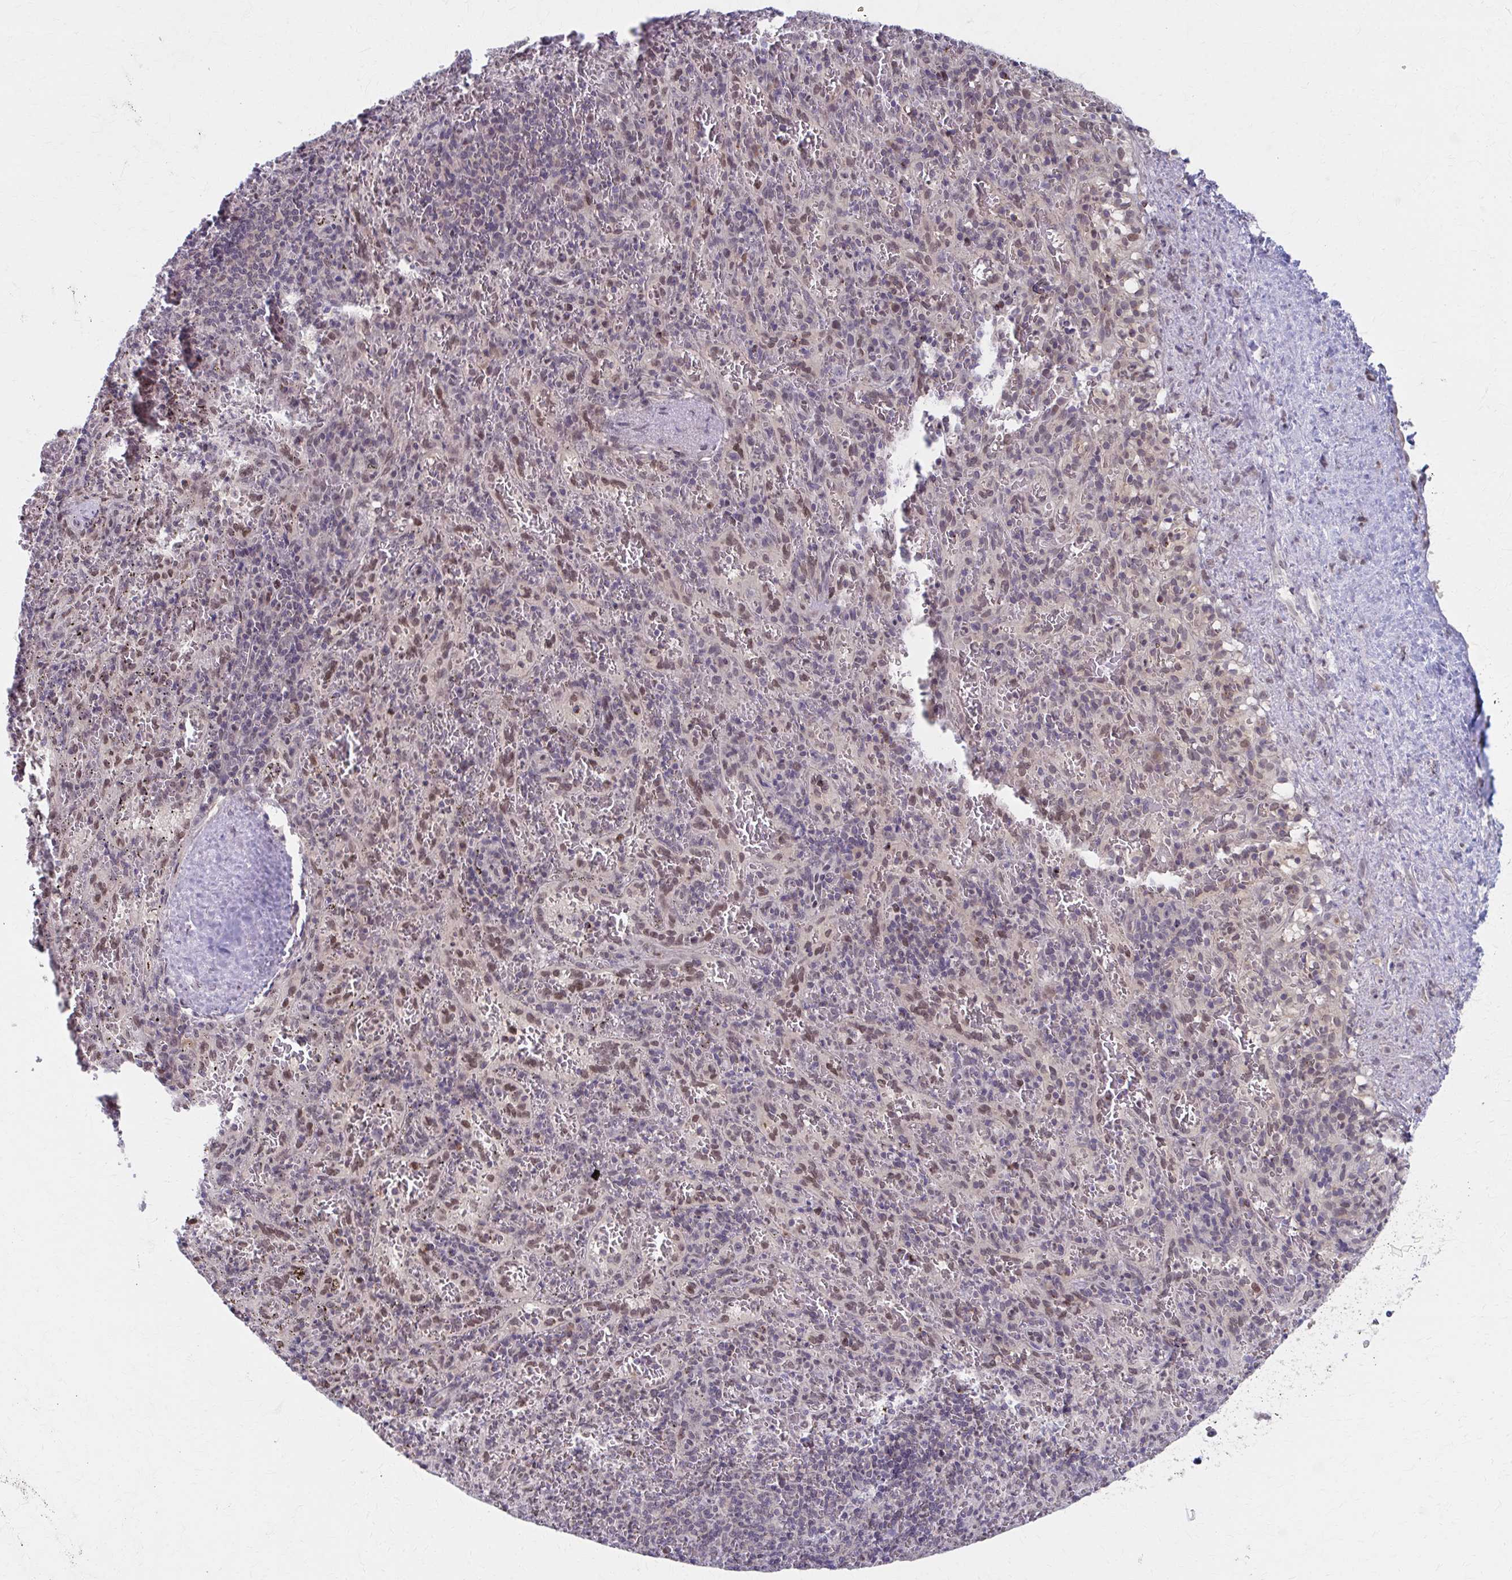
{"staining": {"intensity": "weak", "quantity": "<25%", "location": "nuclear"}, "tissue": "spleen", "cell_type": "Cells in red pulp", "image_type": "normal", "snomed": [{"axis": "morphology", "description": "Normal tissue, NOS"}, {"axis": "topography", "description": "Spleen"}], "caption": "This histopathology image is of benign spleen stained with immunohistochemistry to label a protein in brown with the nuclei are counter-stained blue. There is no expression in cells in red pulp. (Brightfield microscopy of DAB (3,3'-diaminobenzidine) immunohistochemistry at high magnification).", "gene": "SETBP1", "patient": {"sex": "male", "age": 57}}